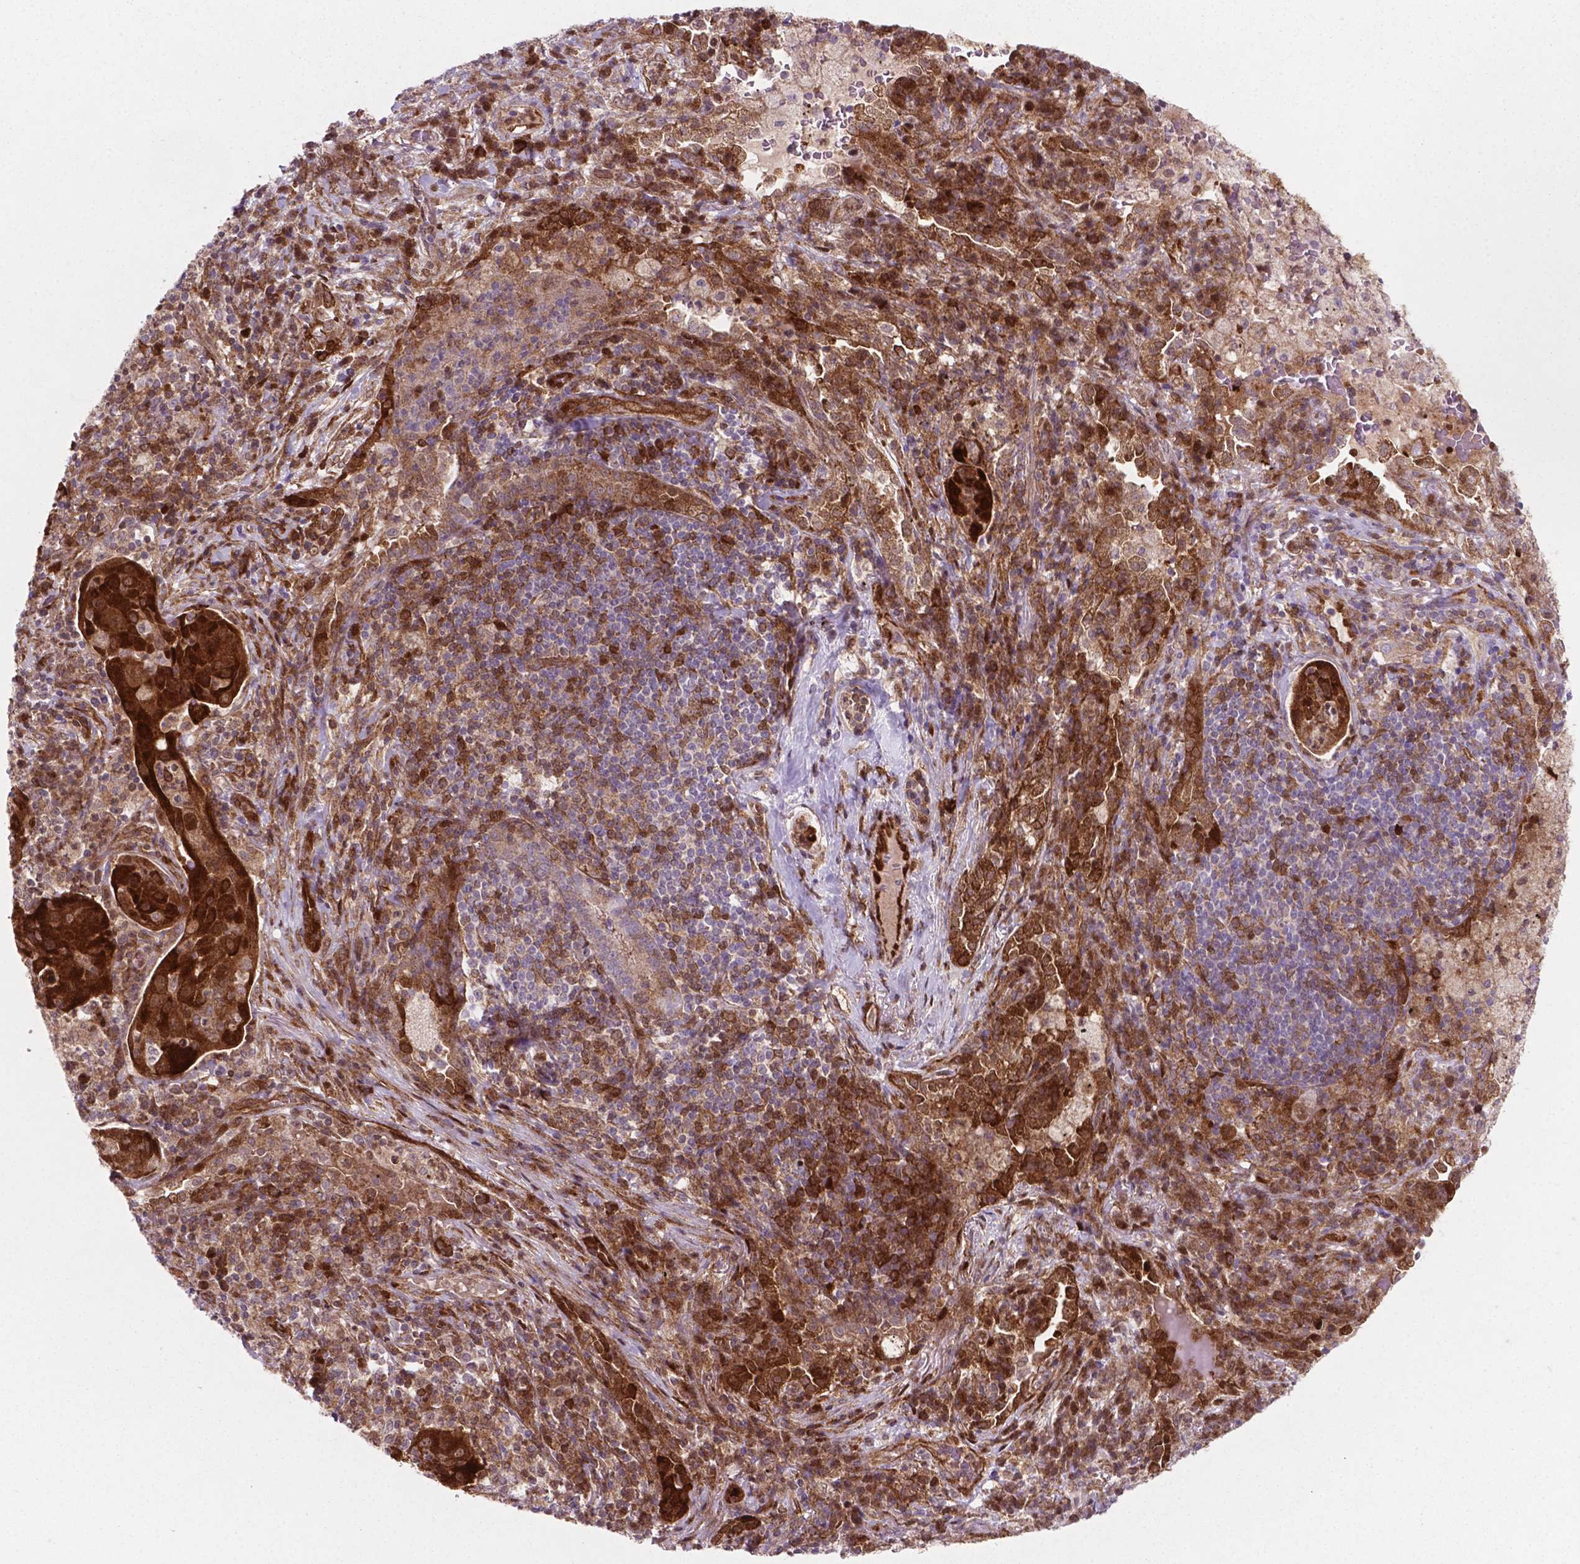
{"staining": {"intensity": "strong", "quantity": ">75%", "location": "cytoplasmic/membranous"}, "tissue": "lung cancer", "cell_type": "Tumor cells", "image_type": "cancer", "snomed": [{"axis": "morphology", "description": "Squamous cell carcinoma, NOS"}, {"axis": "topography", "description": "Lung"}], "caption": "High-magnification brightfield microscopy of lung cancer stained with DAB (brown) and counterstained with hematoxylin (blue). tumor cells exhibit strong cytoplasmic/membranous staining is identified in approximately>75% of cells.", "gene": "LDHA", "patient": {"sex": "female", "age": 59}}